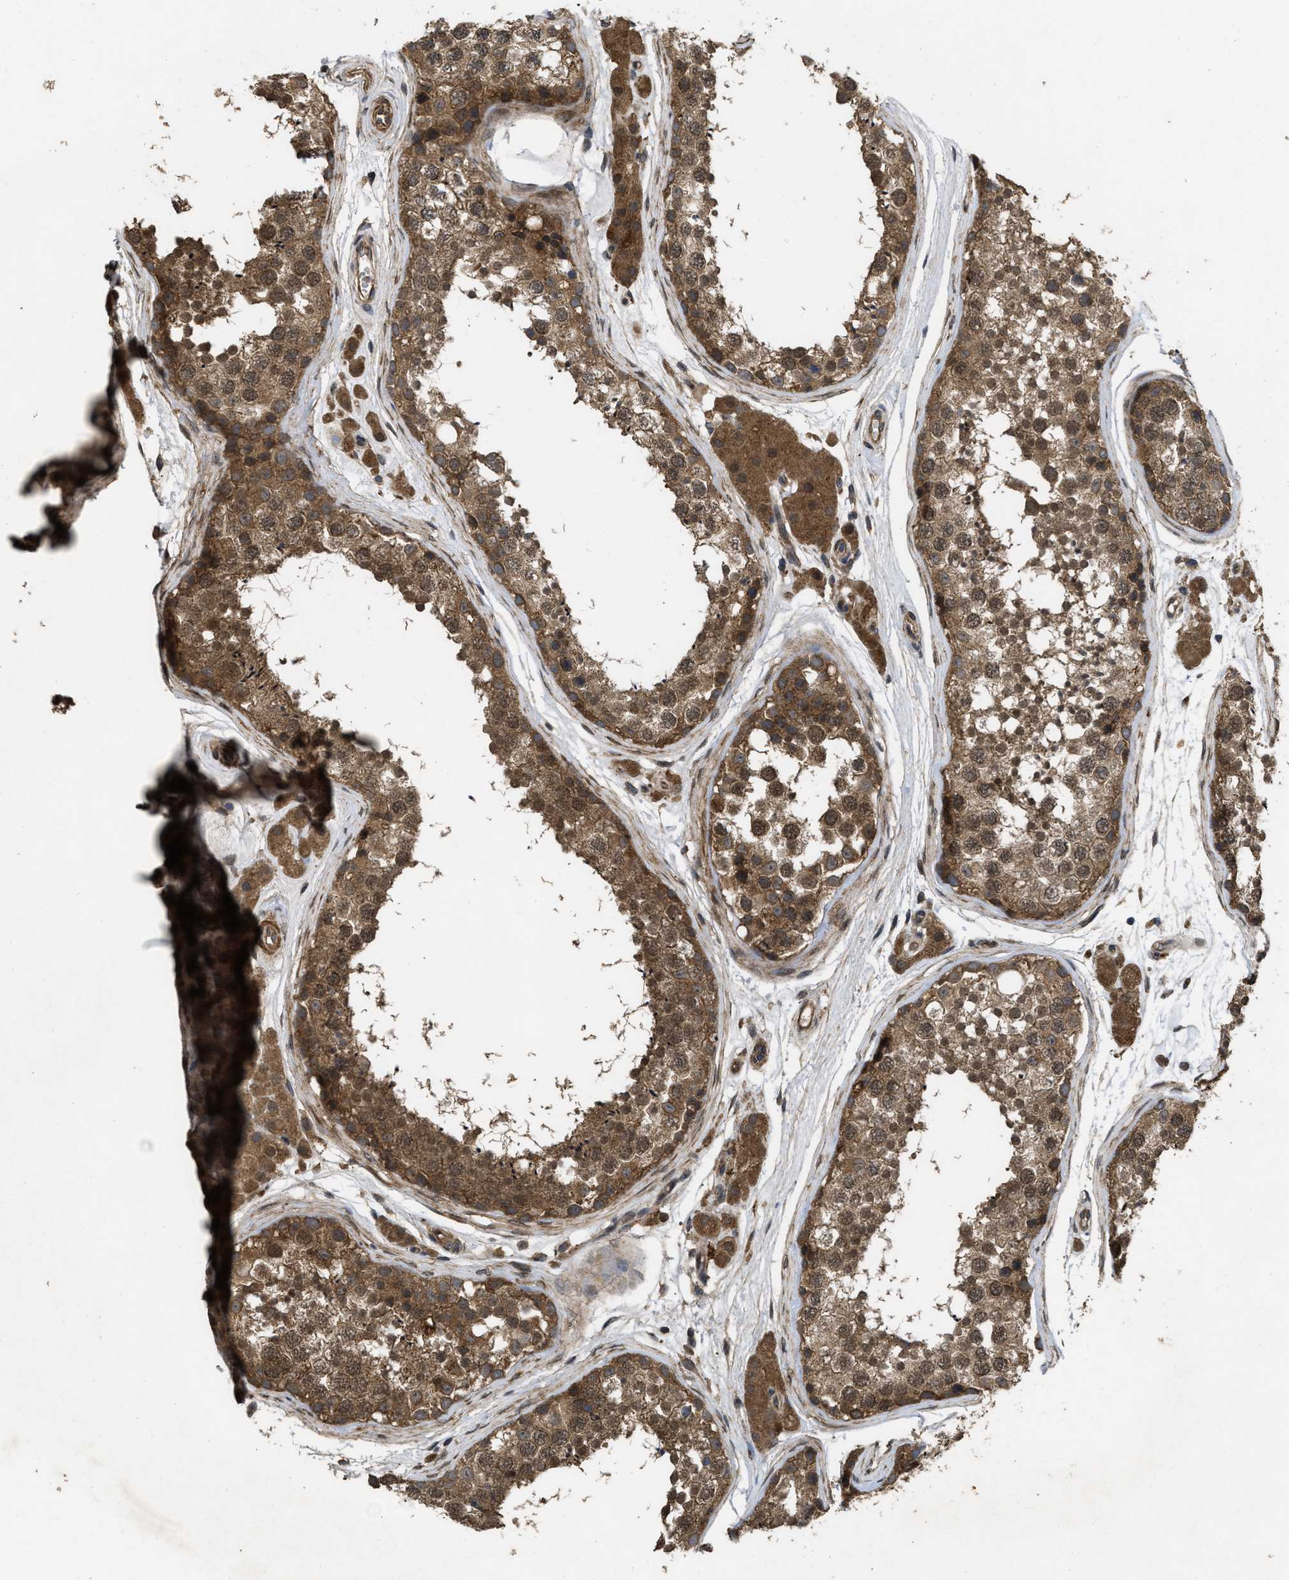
{"staining": {"intensity": "moderate", "quantity": ">75%", "location": "cytoplasmic/membranous"}, "tissue": "testis", "cell_type": "Cells in seminiferous ducts", "image_type": "normal", "snomed": [{"axis": "morphology", "description": "Normal tissue, NOS"}, {"axis": "topography", "description": "Testis"}], "caption": "Testis stained with DAB (3,3'-diaminobenzidine) immunohistochemistry exhibits medium levels of moderate cytoplasmic/membranous staining in about >75% of cells in seminiferous ducts. The protein of interest is shown in brown color, while the nuclei are stained blue.", "gene": "FZD6", "patient": {"sex": "male", "age": 56}}